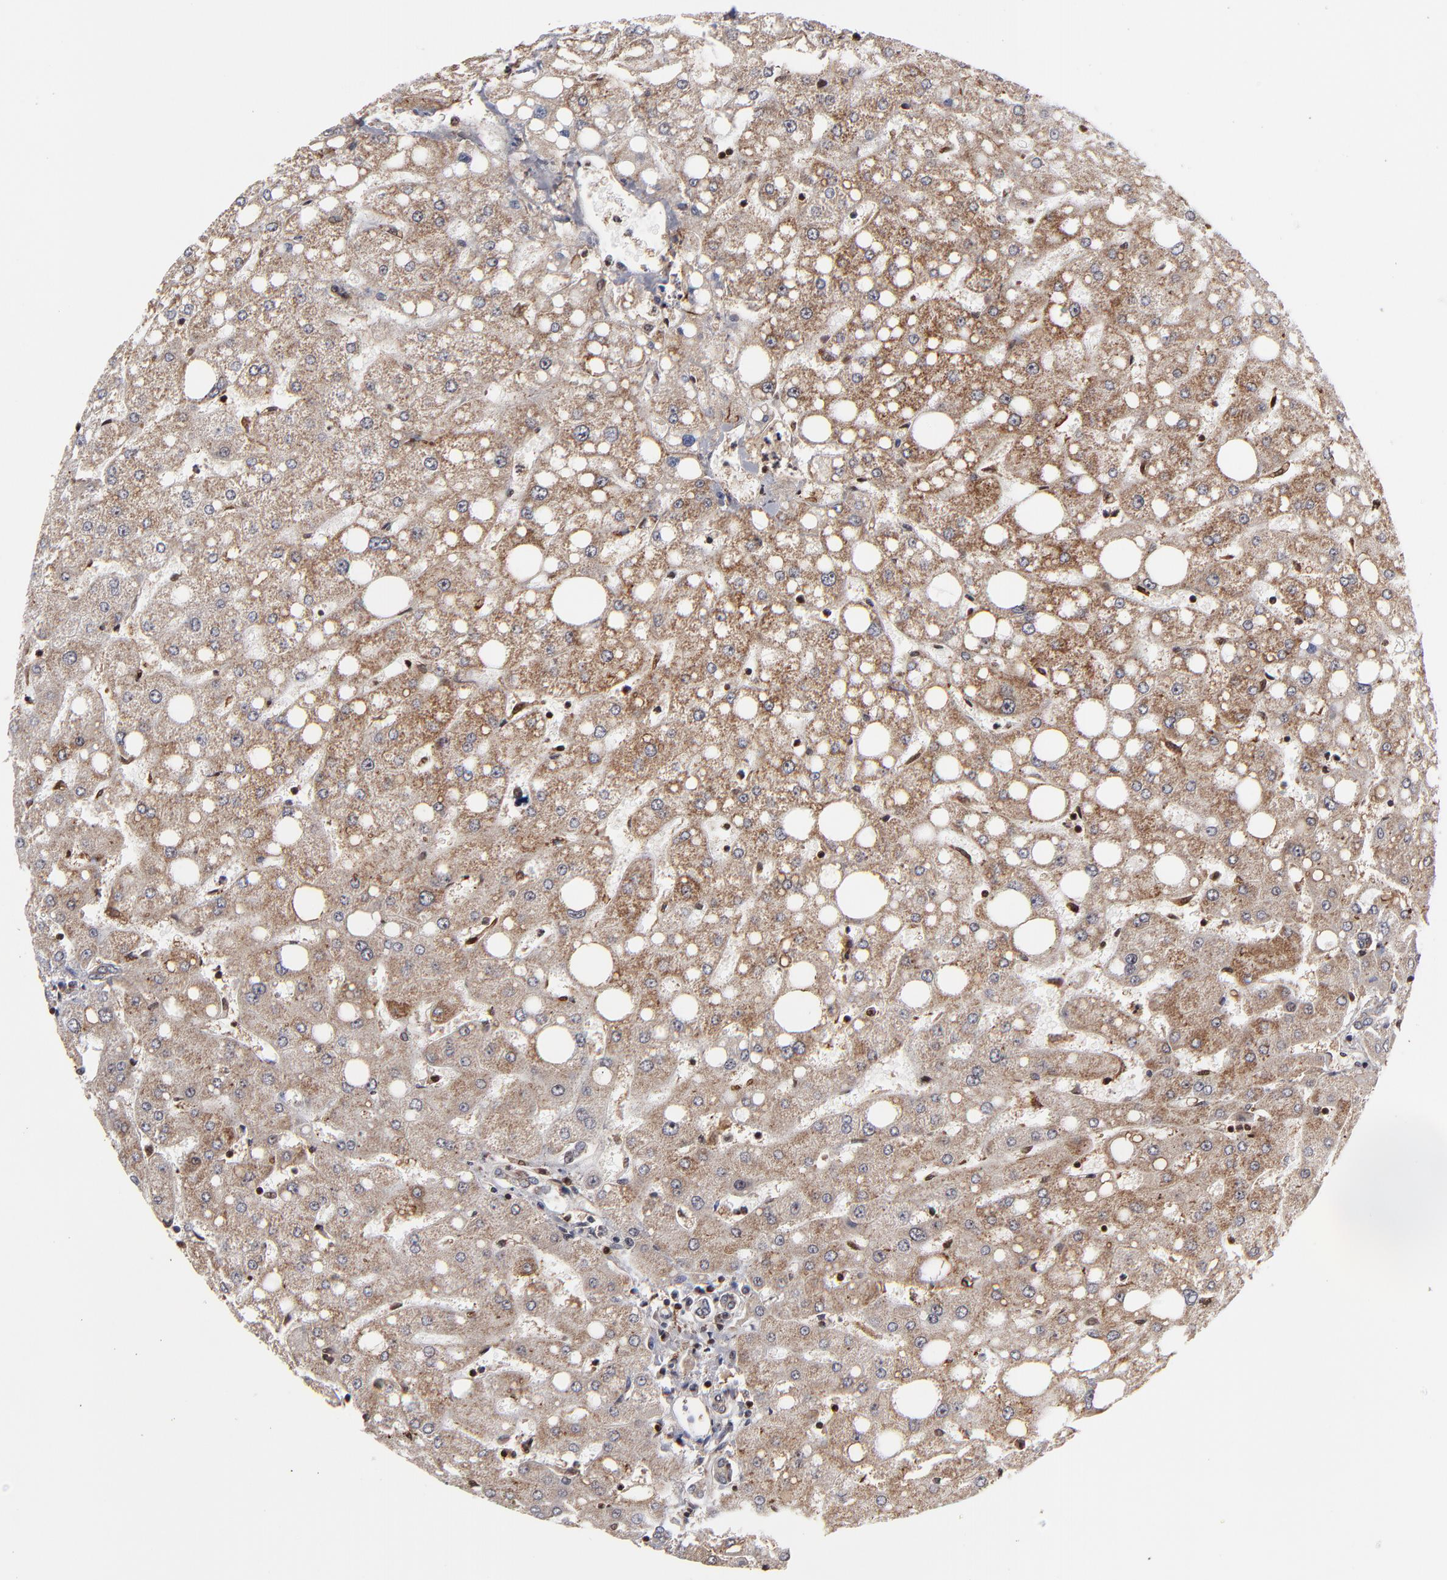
{"staining": {"intensity": "moderate", "quantity": ">75%", "location": "cytoplasmic/membranous"}, "tissue": "liver", "cell_type": "Cholangiocytes", "image_type": "normal", "snomed": [{"axis": "morphology", "description": "Normal tissue, NOS"}, {"axis": "topography", "description": "Liver"}], "caption": "A brown stain labels moderate cytoplasmic/membranous positivity of a protein in cholangiocytes of unremarkable liver.", "gene": "RGS6", "patient": {"sex": "male", "age": 49}}